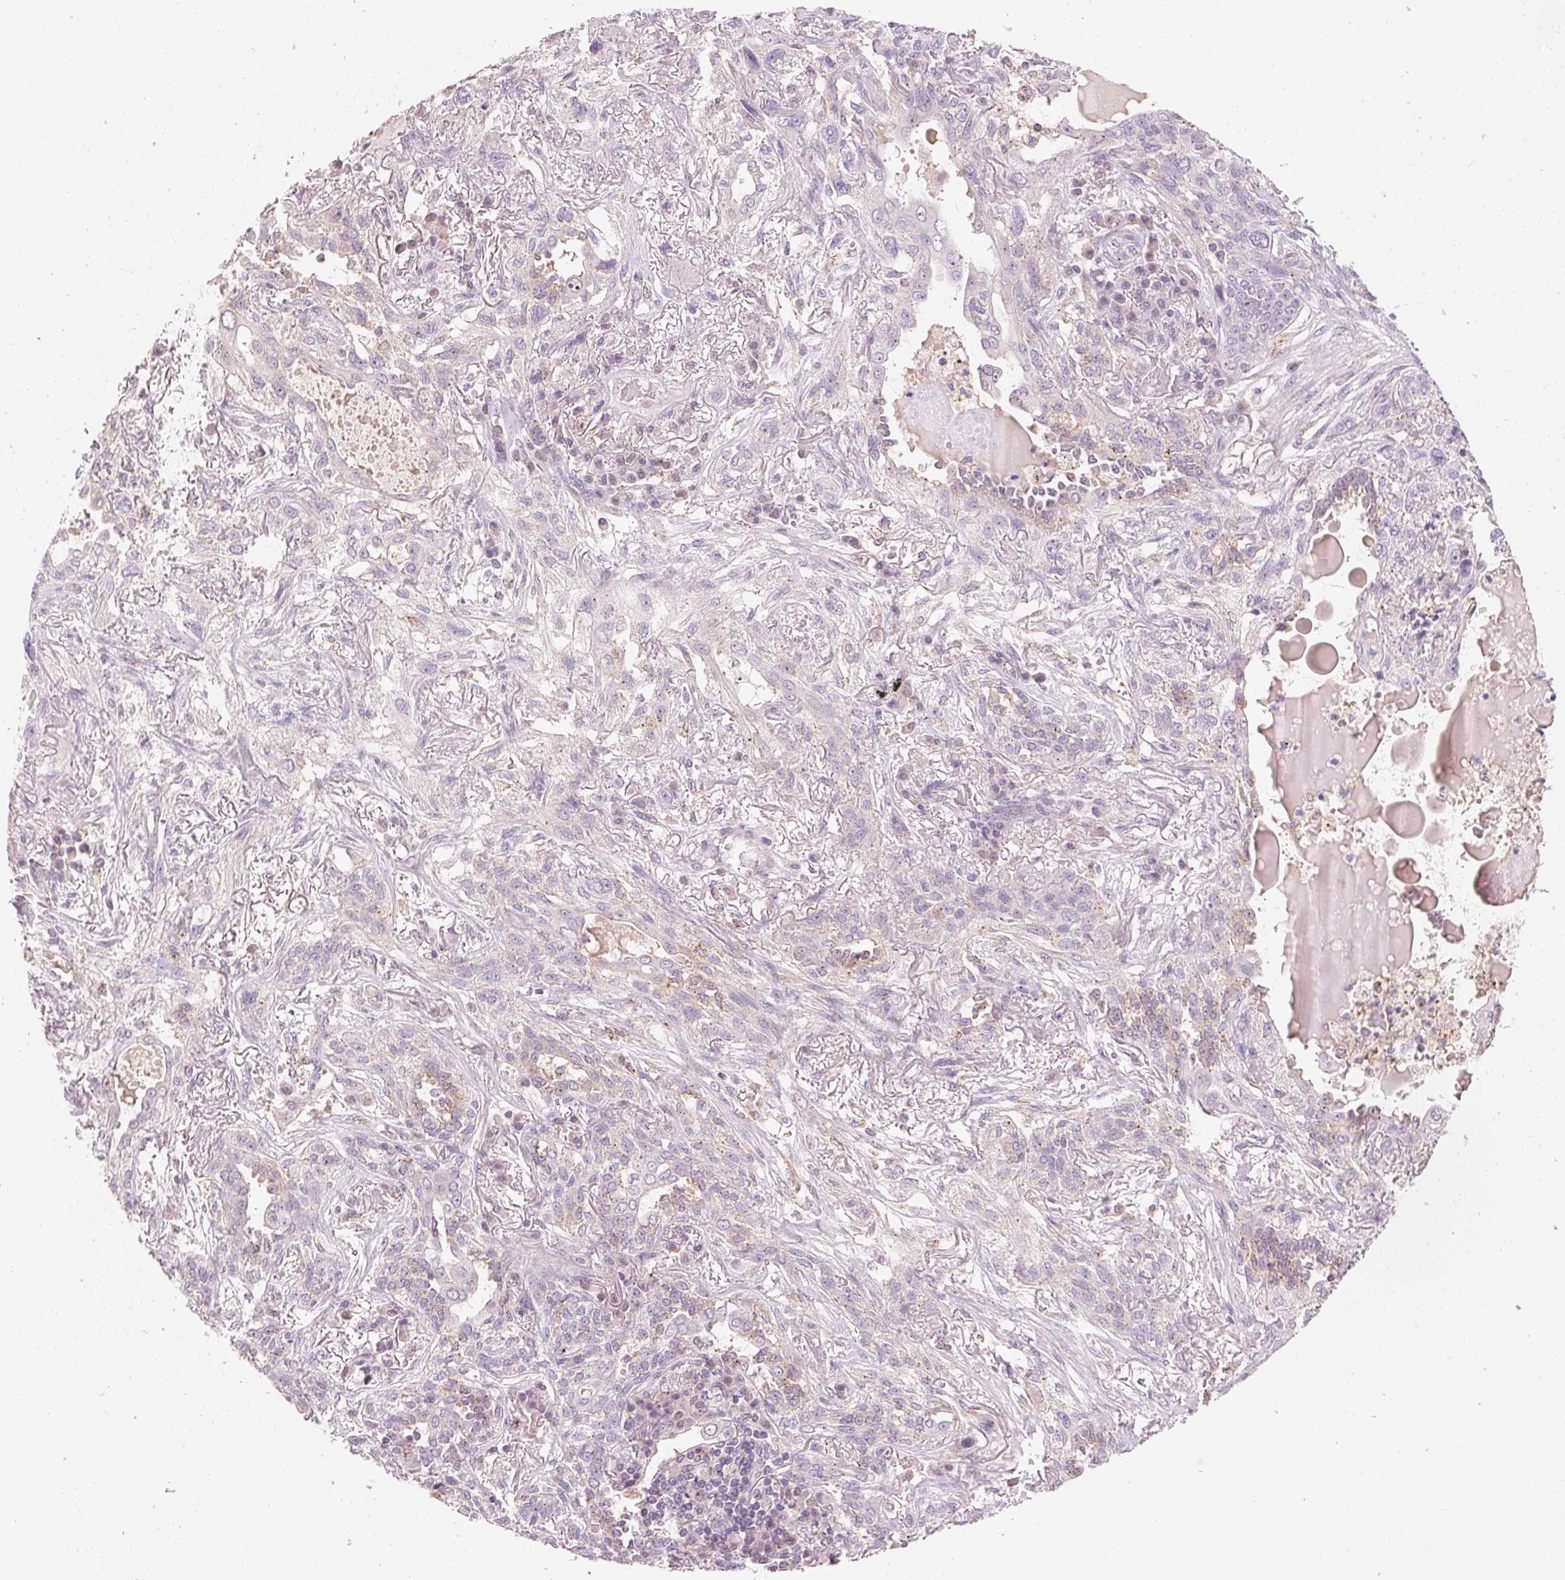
{"staining": {"intensity": "negative", "quantity": "none", "location": "none"}, "tissue": "lung cancer", "cell_type": "Tumor cells", "image_type": "cancer", "snomed": [{"axis": "morphology", "description": "Squamous cell carcinoma, NOS"}, {"axis": "topography", "description": "Lung"}], "caption": "This is an immunohistochemistry (IHC) image of human lung cancer (squamous cell carcinoma). There is no staining in tumor cells.", "gene": "HOXB13", "patient": {"sex": "female", "age": 70}}